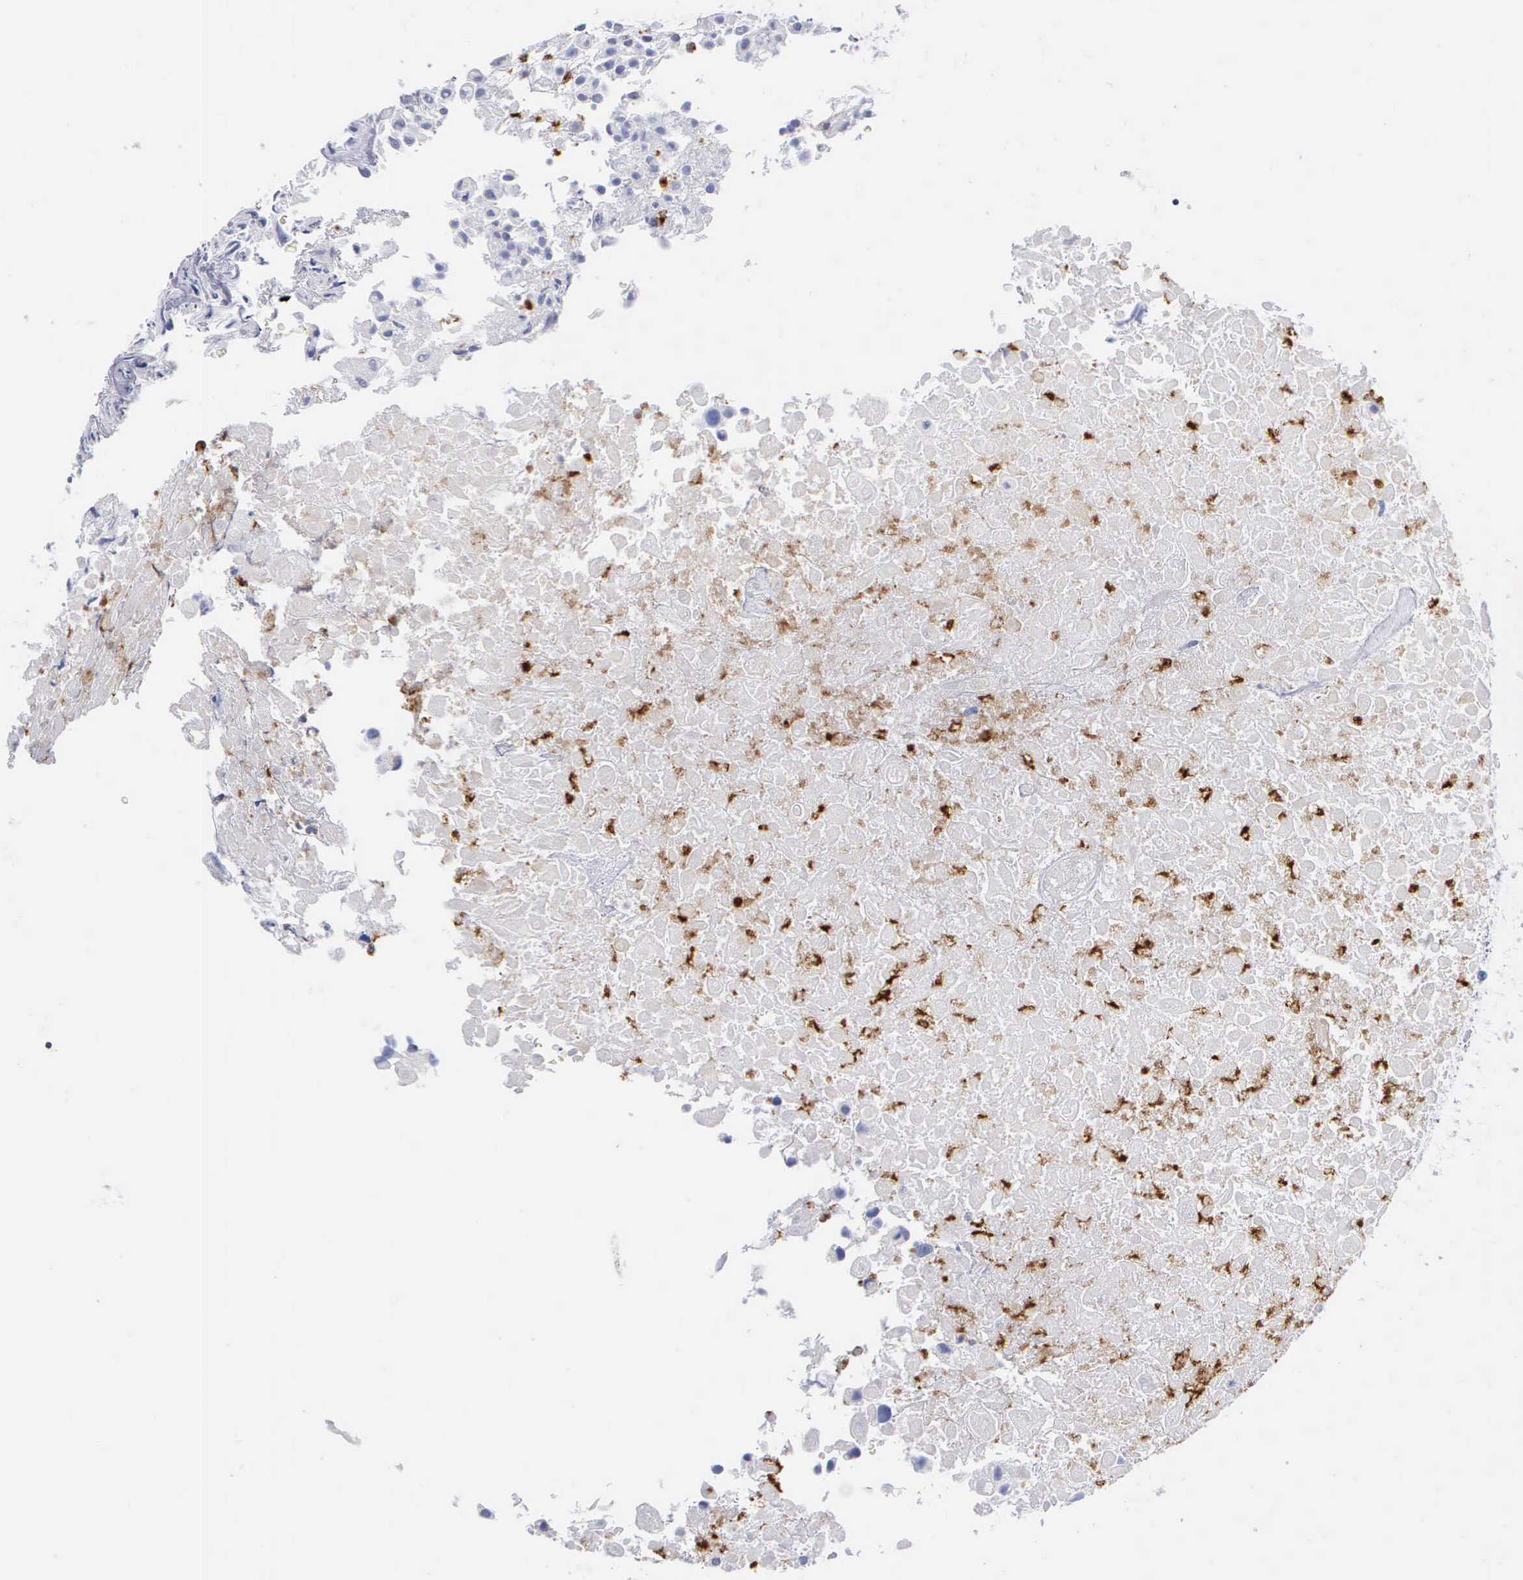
{"staining": {"intensity": "negative", "quantity": "none", "location": "none"}, "tissue": "urothelial cancer", "cell_type": "Tumor cells", "image_type": "cancer", "snomed": [{"axis": "morphology", "description": "Urothelial carcinoma, High grade"}, {"axis": "topography", "description": "Urinary bladder"}], "caption": "An immunohistochemistry image of urothelial cancer is shown. There is no staining in tumor cells of urothelial cancer.", "gene": "CTSG", "patient": {"sex": "male", "age": 56}}